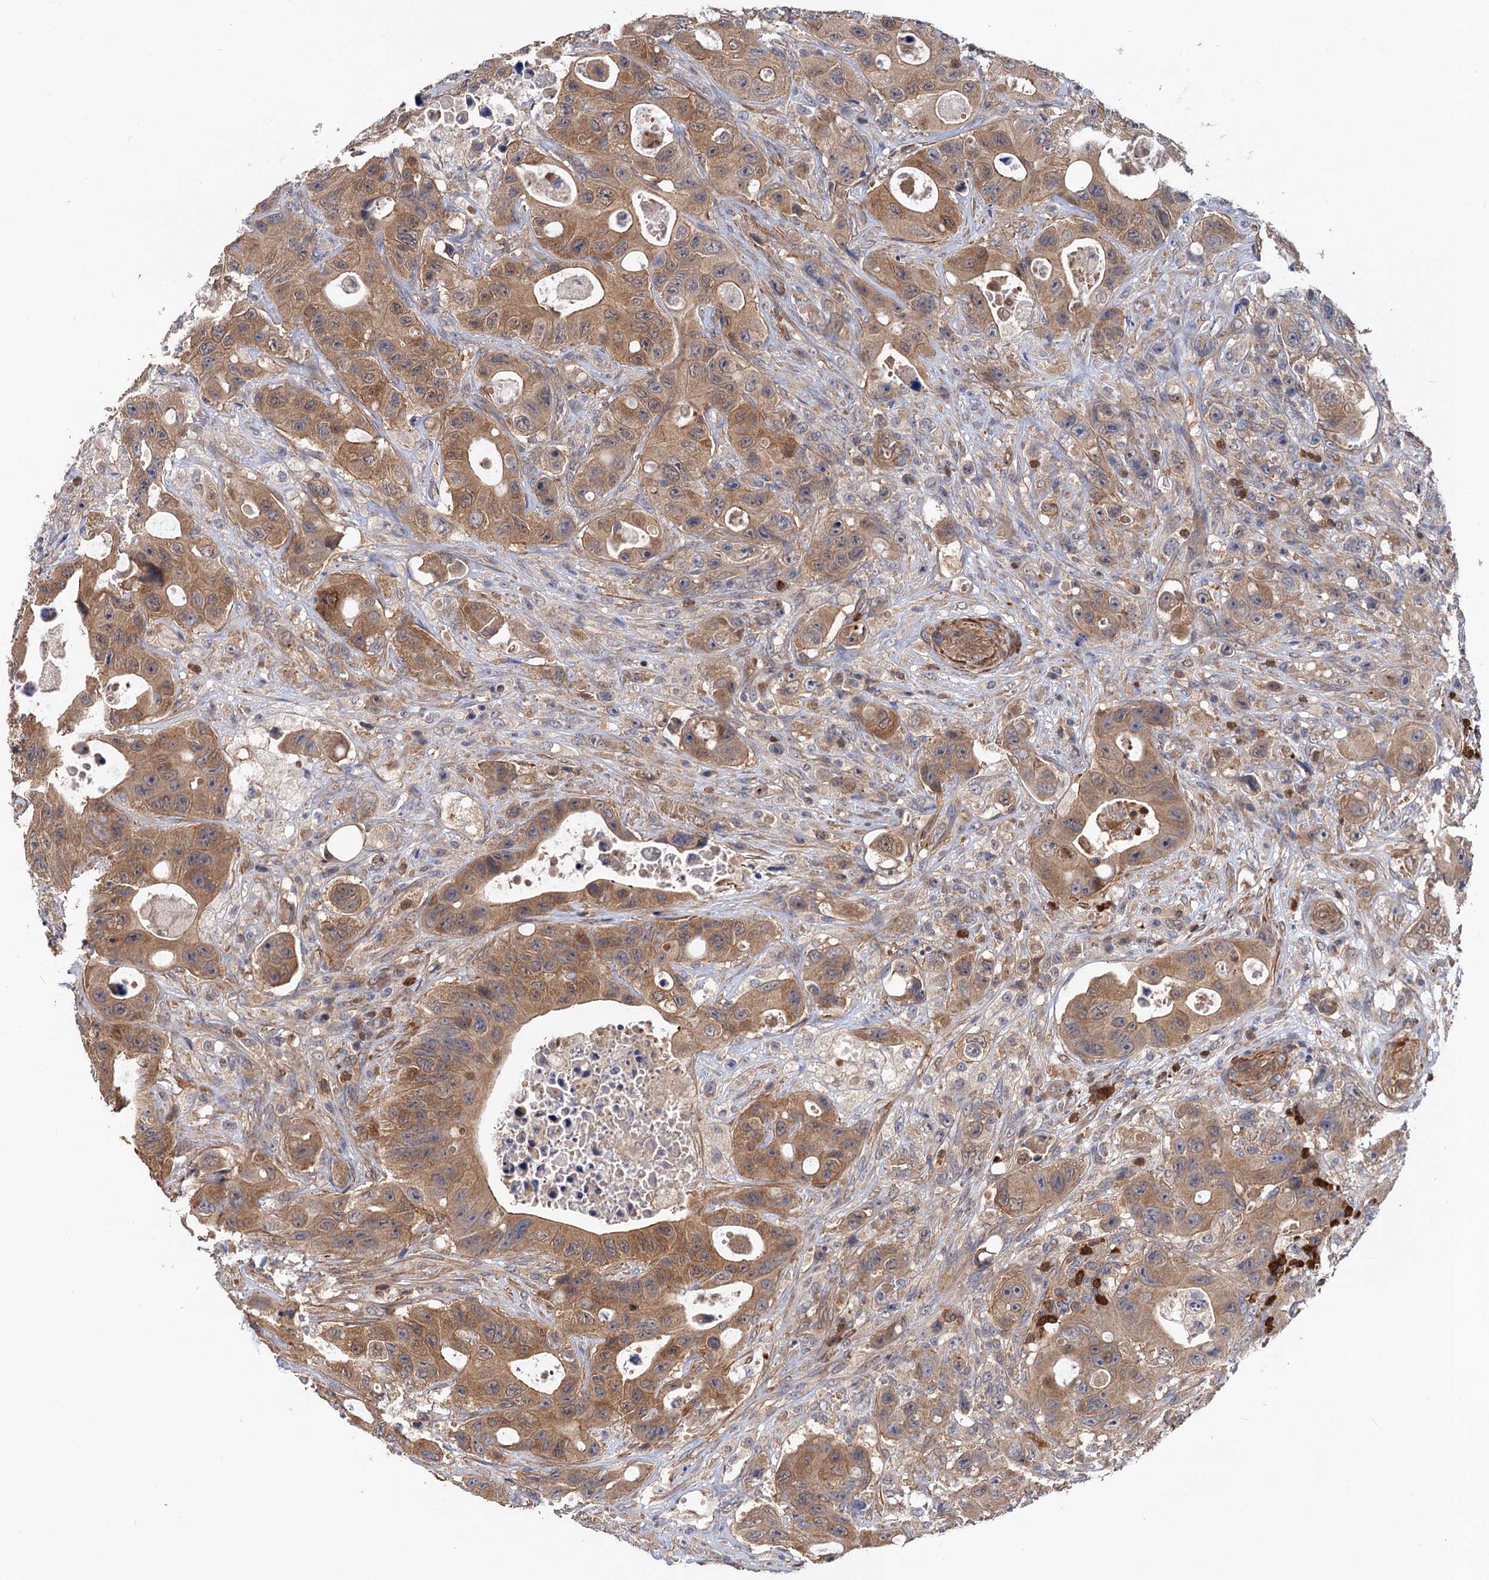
{"staining": {"intensity": "moderate", "quantity": ">75%", "location": "cytoplasmic/membranous"}, "tissue": "colorectal cancer", "cell_type": "Tumor cells", "image_type": "cancer", "snomed": [{"axis": "morphology", "description": "Adenocarcinoma, NOS"}, {"axis": "topography", "description": "Colon"}], "caption": "The histopathology image displays immunohistochemical staining of colorectal adenocarcinoma. There is moderate cytoplasmic/membranous staining is present in about >75% of tumor cells. (Stains: DAB (3,3'-diaminobenzidine) in brown, nuclei in blue, Microscopy: brightfield microscopy at high magnification).", "gene": "DGKA", "patient": {"sex": "female", "age": 46}}